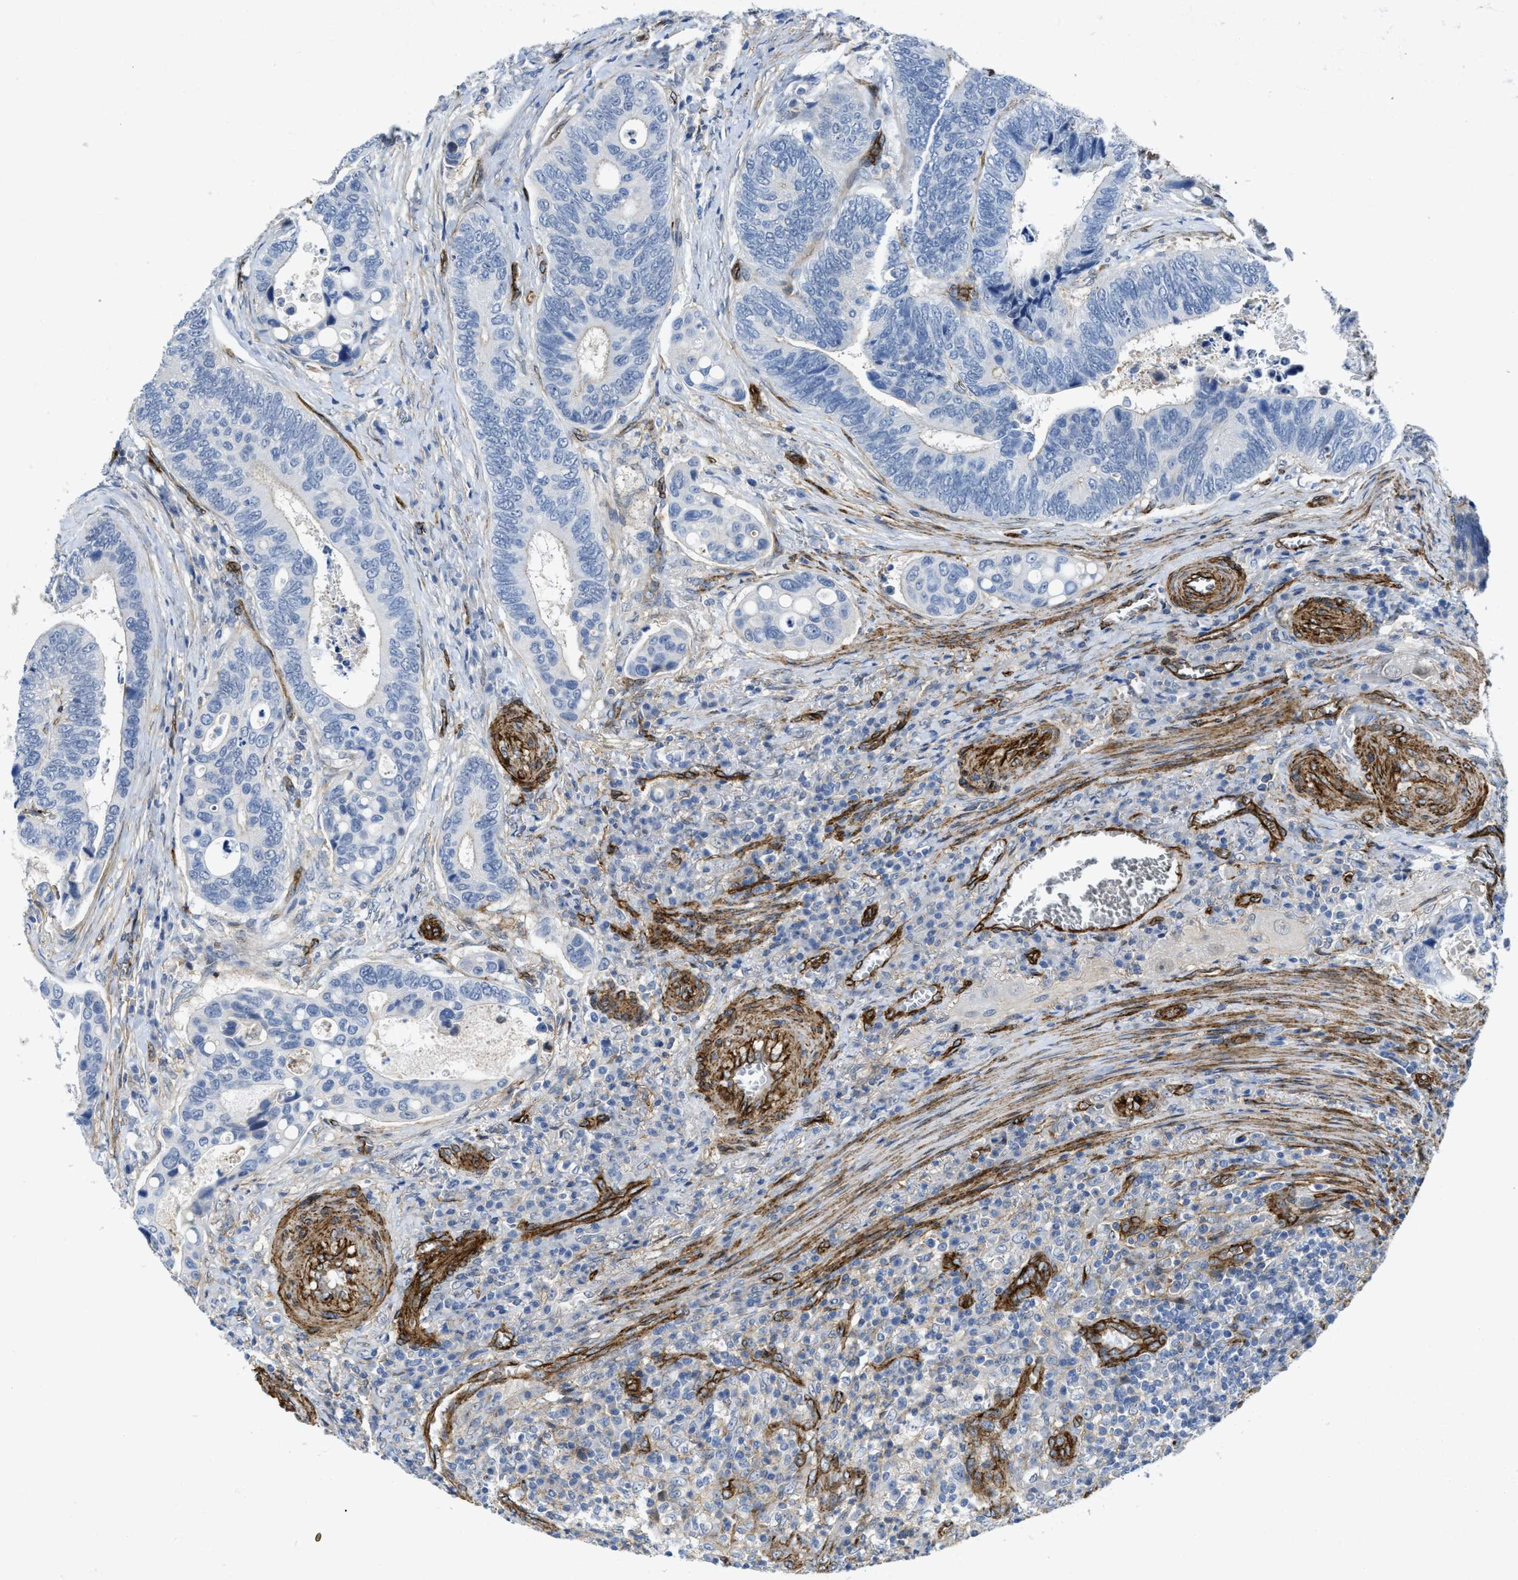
{"staining": {"intensity": "negative", "quantity": "none", "location": "none"}, "tissue": "colorectal cancer", "cell_type": "Tumor cells", "image_type": "cancer", "snomed": [{"axis": "morphology", "description": "Inflammation, NOS"}, {"axis": "morphology", "description": "Adenocarcinoma, NOS"}, {"axis": "topography", "description": "Colon"}], "caption": "High power microscopy micrograph of an immunohistochemistry image of colorectal cancer (adenocarcinoma), revealing no significant expression in tumor cells.", "gene": "NAB1", "patient": {"sex": "male", "age": 72}}